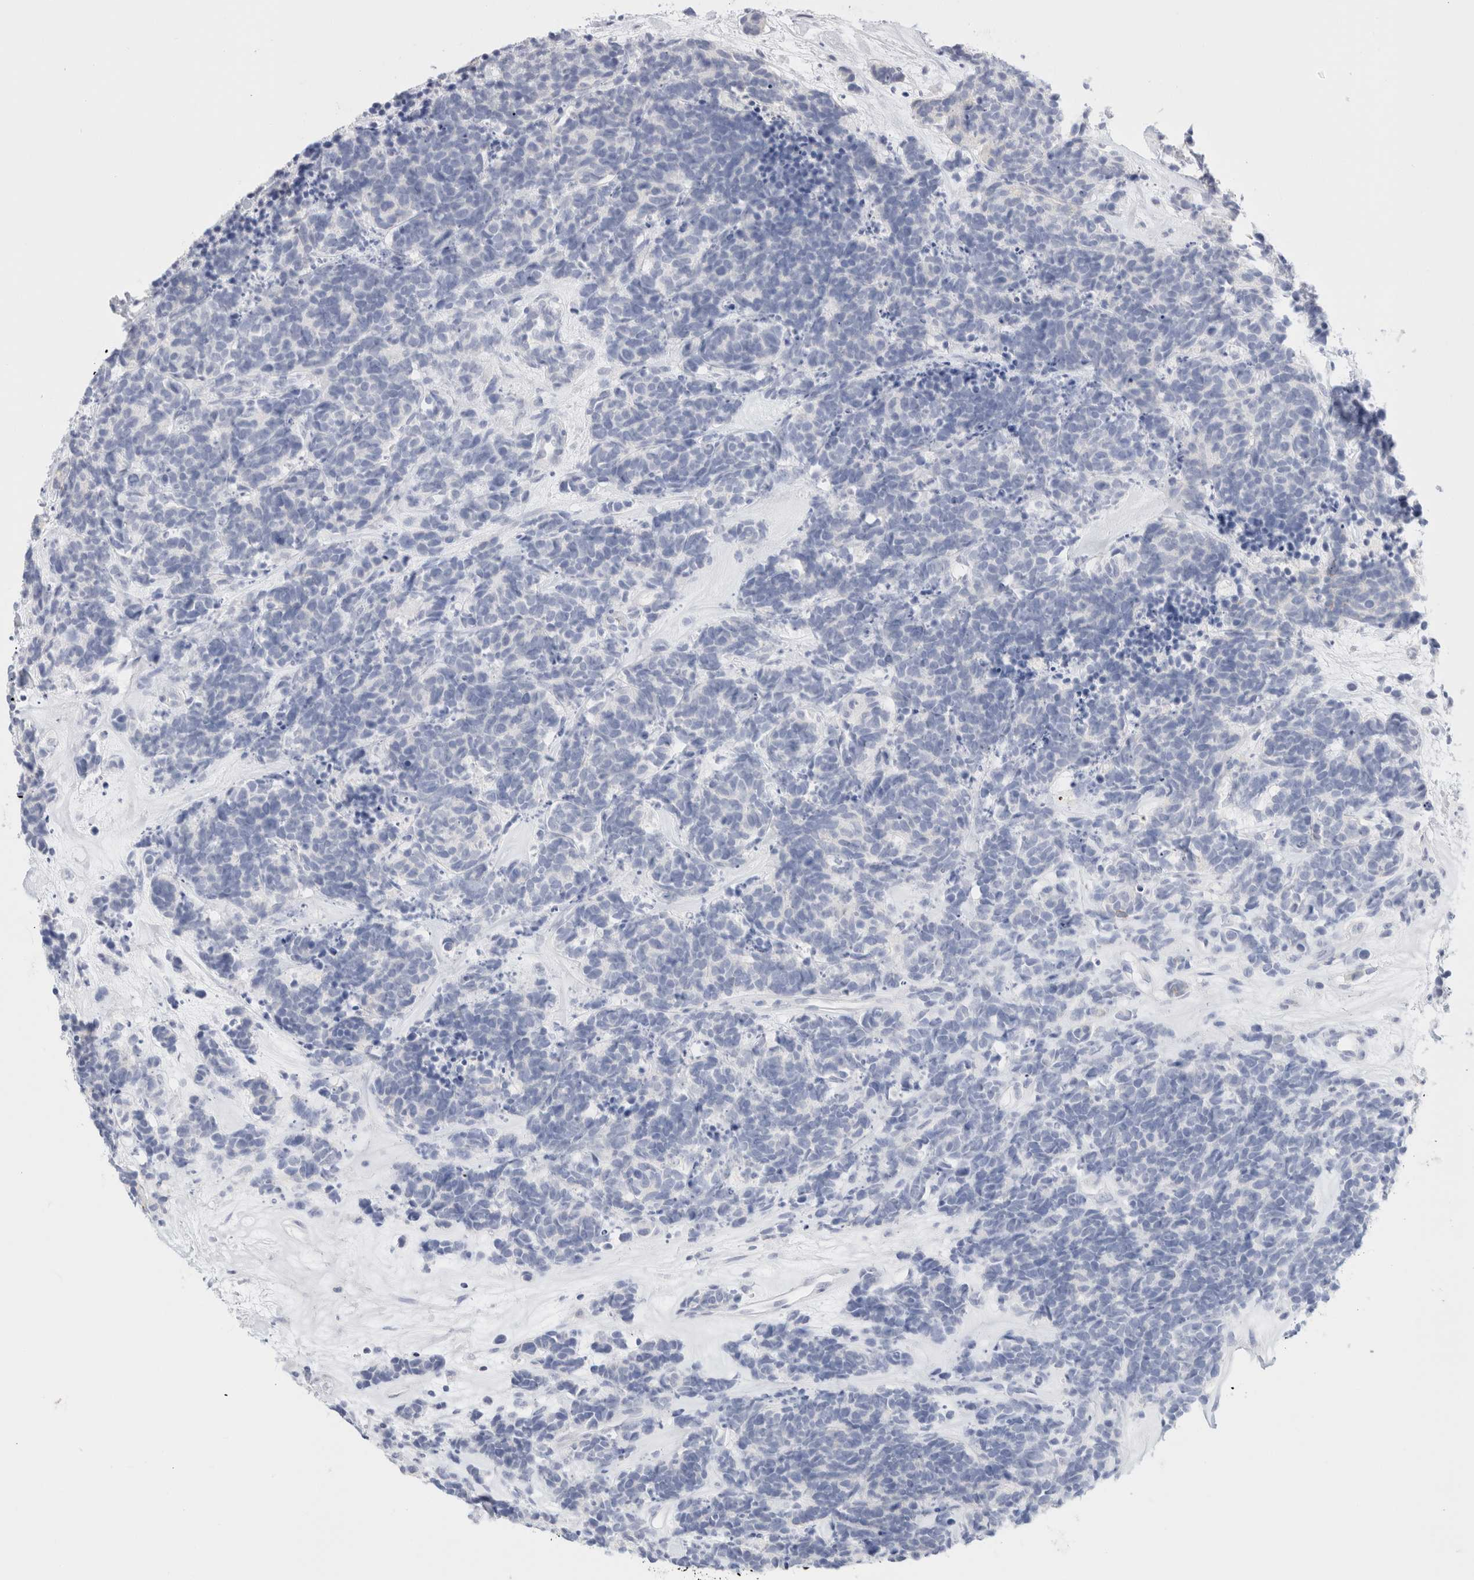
{"staining": {"intensity": "negative", "quantity": "none", "location": "none"}, "tissue": "carcinoid", "cell_type": "Tumor cells", "image_type": "cancer", "snomed": [{"axis": "morphology", "description": "Carcinoma, NOS"}, {"axis": "morphology", "description": "Carcinoid, malignant, NOS"}, {"axis": "topography", "description": "Urinary bladder"}], "caption": "A high-resolution histopathology image shows immunohistochemistry (IHC) staining of carcinoid, which displays no significant expression in tumor cells.", "gene": "ARG1", "patient": {"sex": "male", "age": 57}}